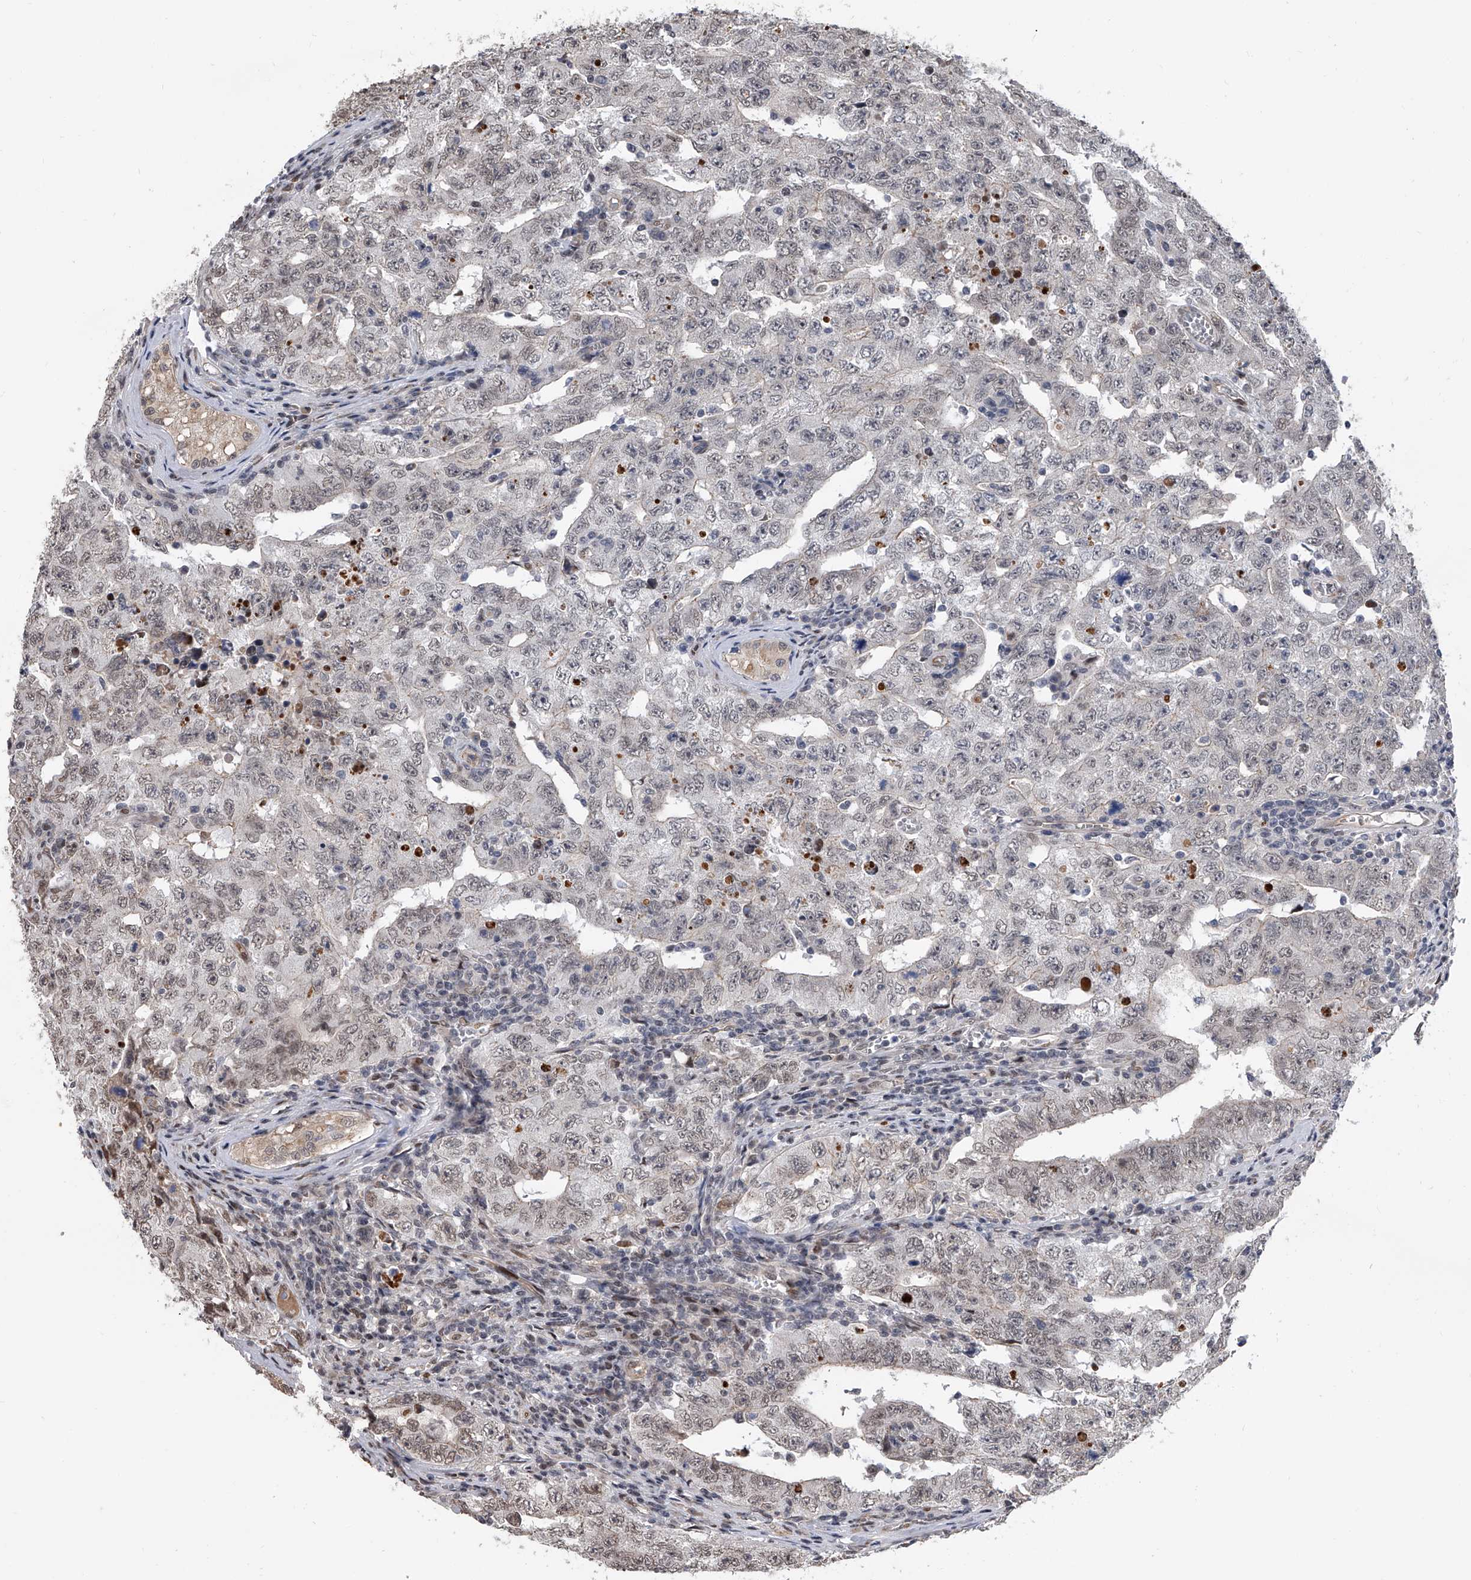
{"staining": {"intensity": "negative", "quantity": "none", "location": "none"}, "tissue": "testis cancer", "cell_type": "Tumor cells", "image_type": "cancer", "snomed": [{"axis": "morphology", "description": "Carcinoma, Embryonal, NOS"}, {"axis": "topography", "description": "Testis"}], "caption": "Immunohistochemistry histopathology image of neoplastic tissue: human testis embryonal carcinoma stained with DAB demonstrates no significant protein positivity in tumor cells.", "gene": "ZNF426", "patient": {"sex": "male", "age": 26}}